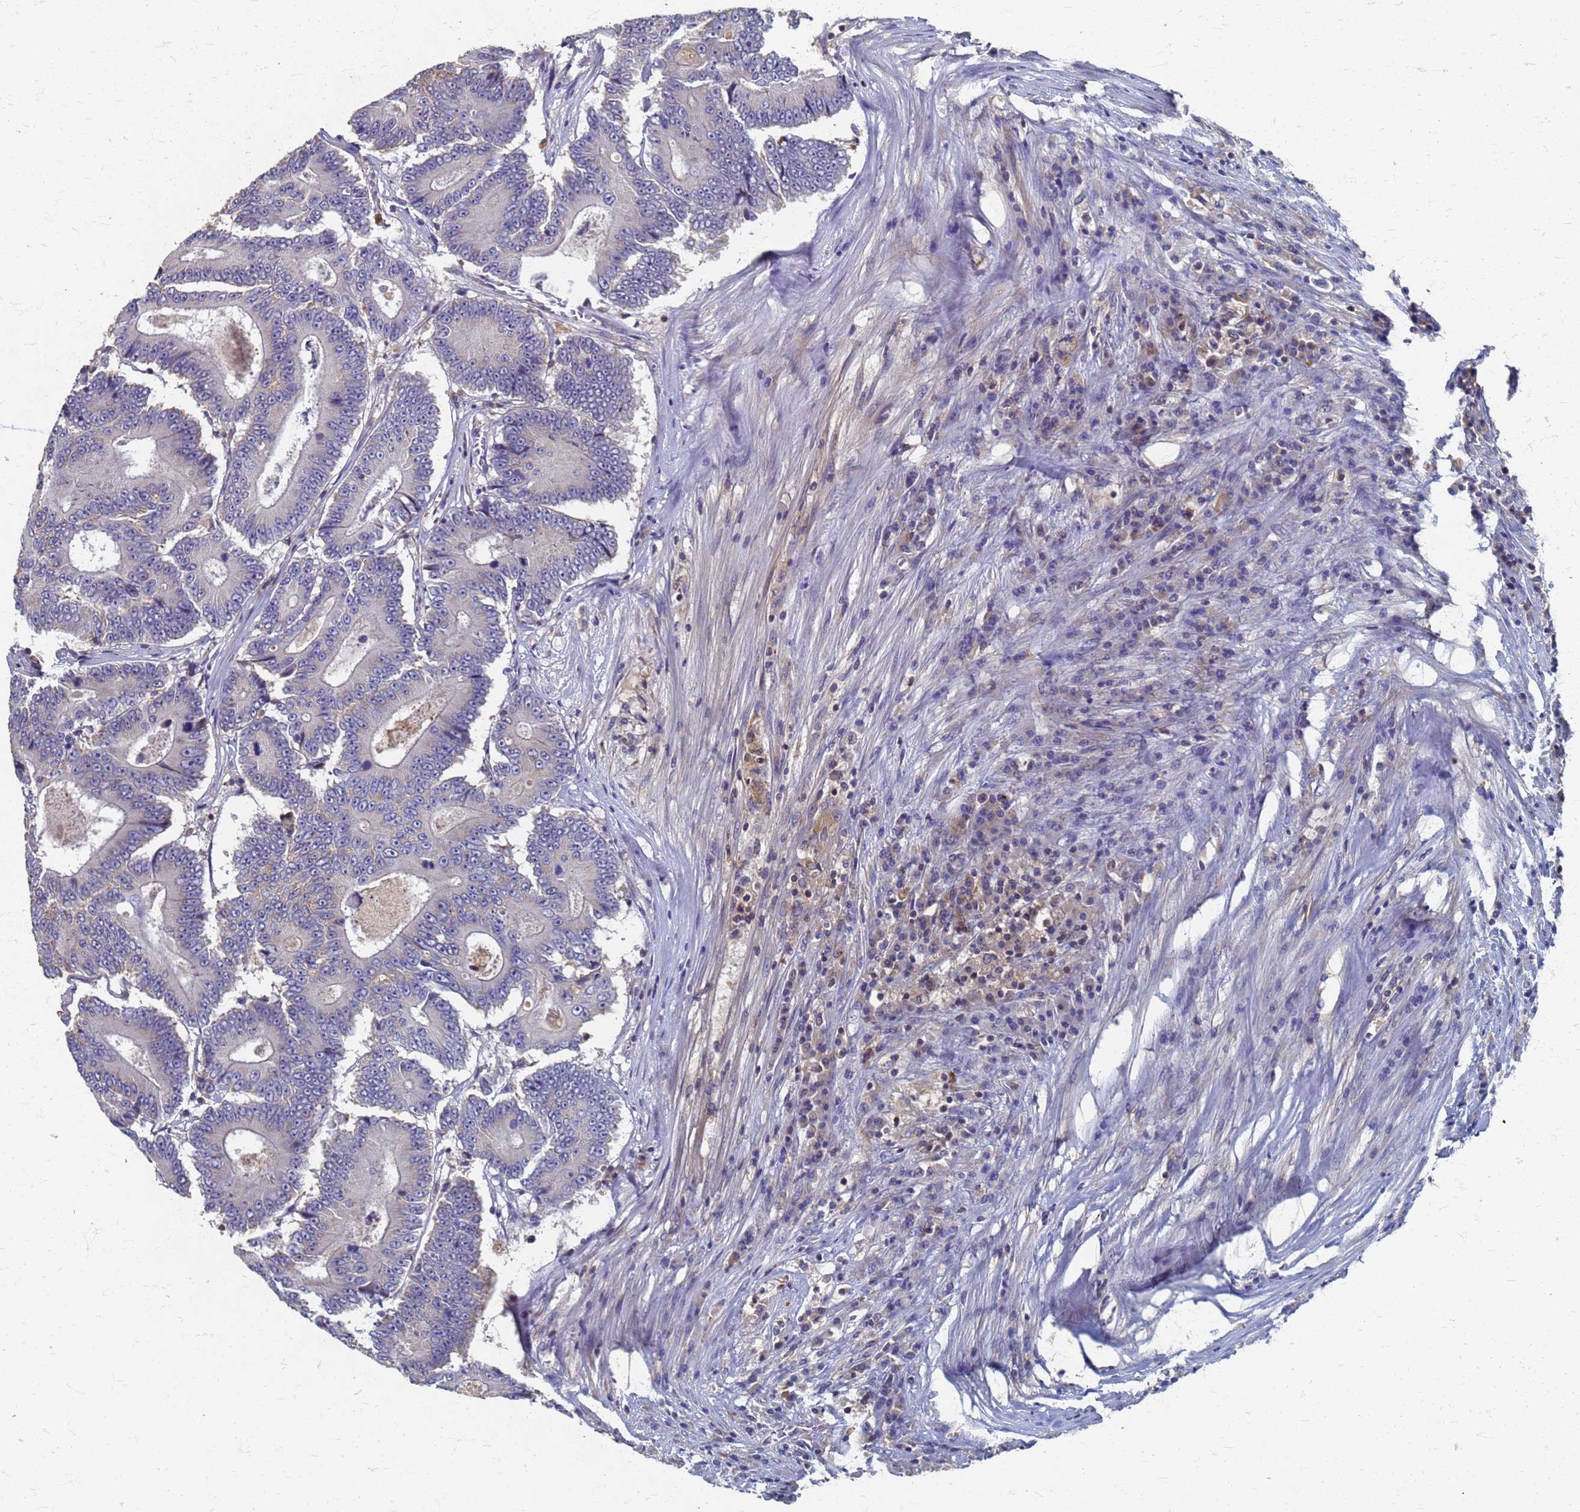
{"staining": {"intensity": "negative", "quantity": "none", "location": "none"}, "tissue": "colorectal cancer", "cell_type": "Tumor cells", "image_type": "cancer", "snomed": [{"axis": "morphology", "description": "Adenocarcinoma, NOS"}, {"axis": "topography", "description": "Colon"}], "caption": "Immunohistochemistry image of neoplastic tissue: human adenocarcinoma (colorectal) stained with DAB demonstrates no significant protein staining in tumor cells.", "gene": "KRCC1", "patient": {"sex": "male", "age": 83}}